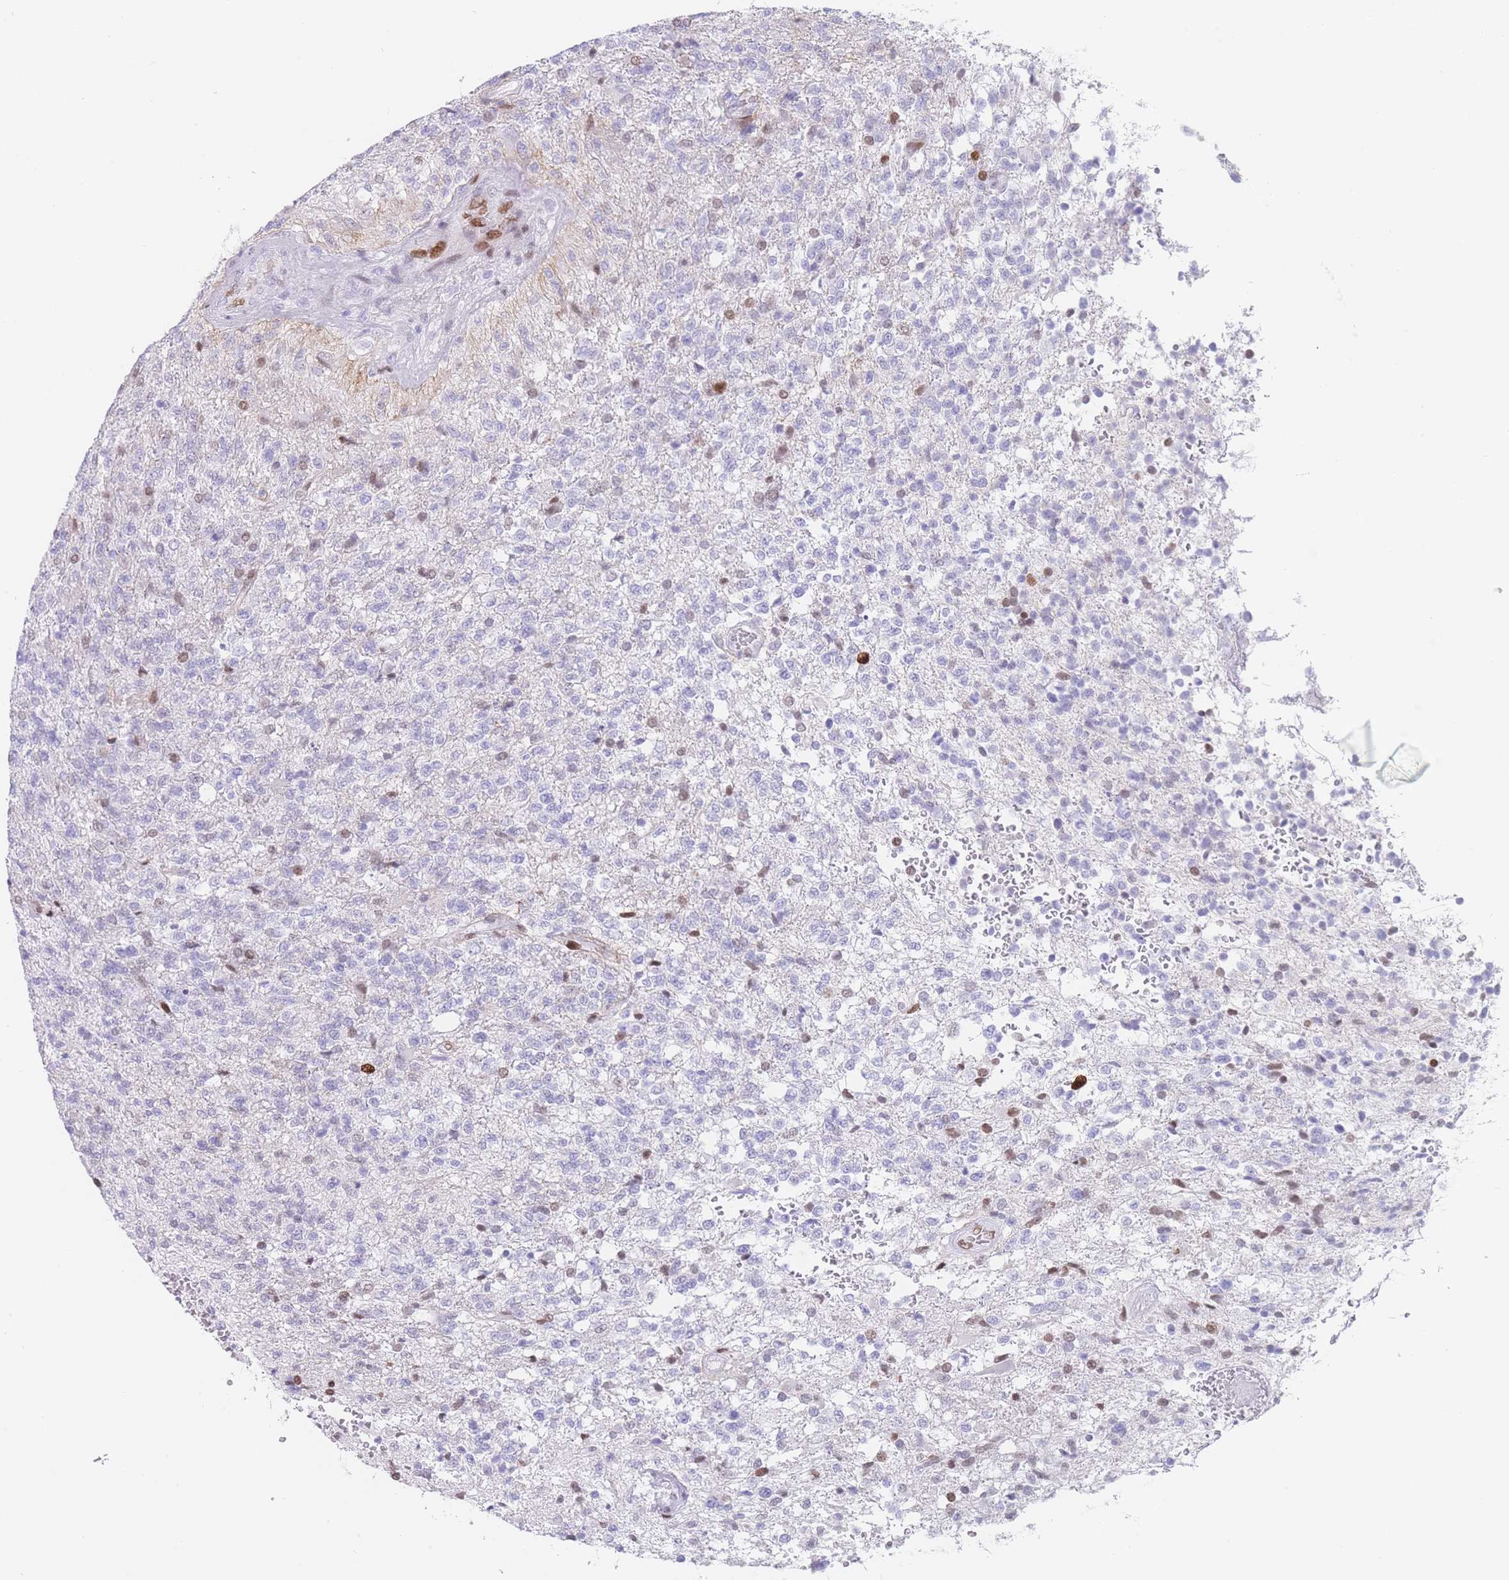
{"staining": {"intensity": "weak", "quantity": "<25%", "location": "nuclear"}, "tissue": "glioma", "cell_type": "Tumor cells", "image_type": "cancer", "snomed": [{"axis": "morphology", "description": "Glioma, malignant, High grade"}, {"axis": "topography", "description": "Brain"}], "caption": "Immunohistochemistry (IHC) of human malignant glioma (high-grade) reveals no expression in tumor cells.", "gene": "PSMB5", "patient": {"sex": "male", "age": 56}}